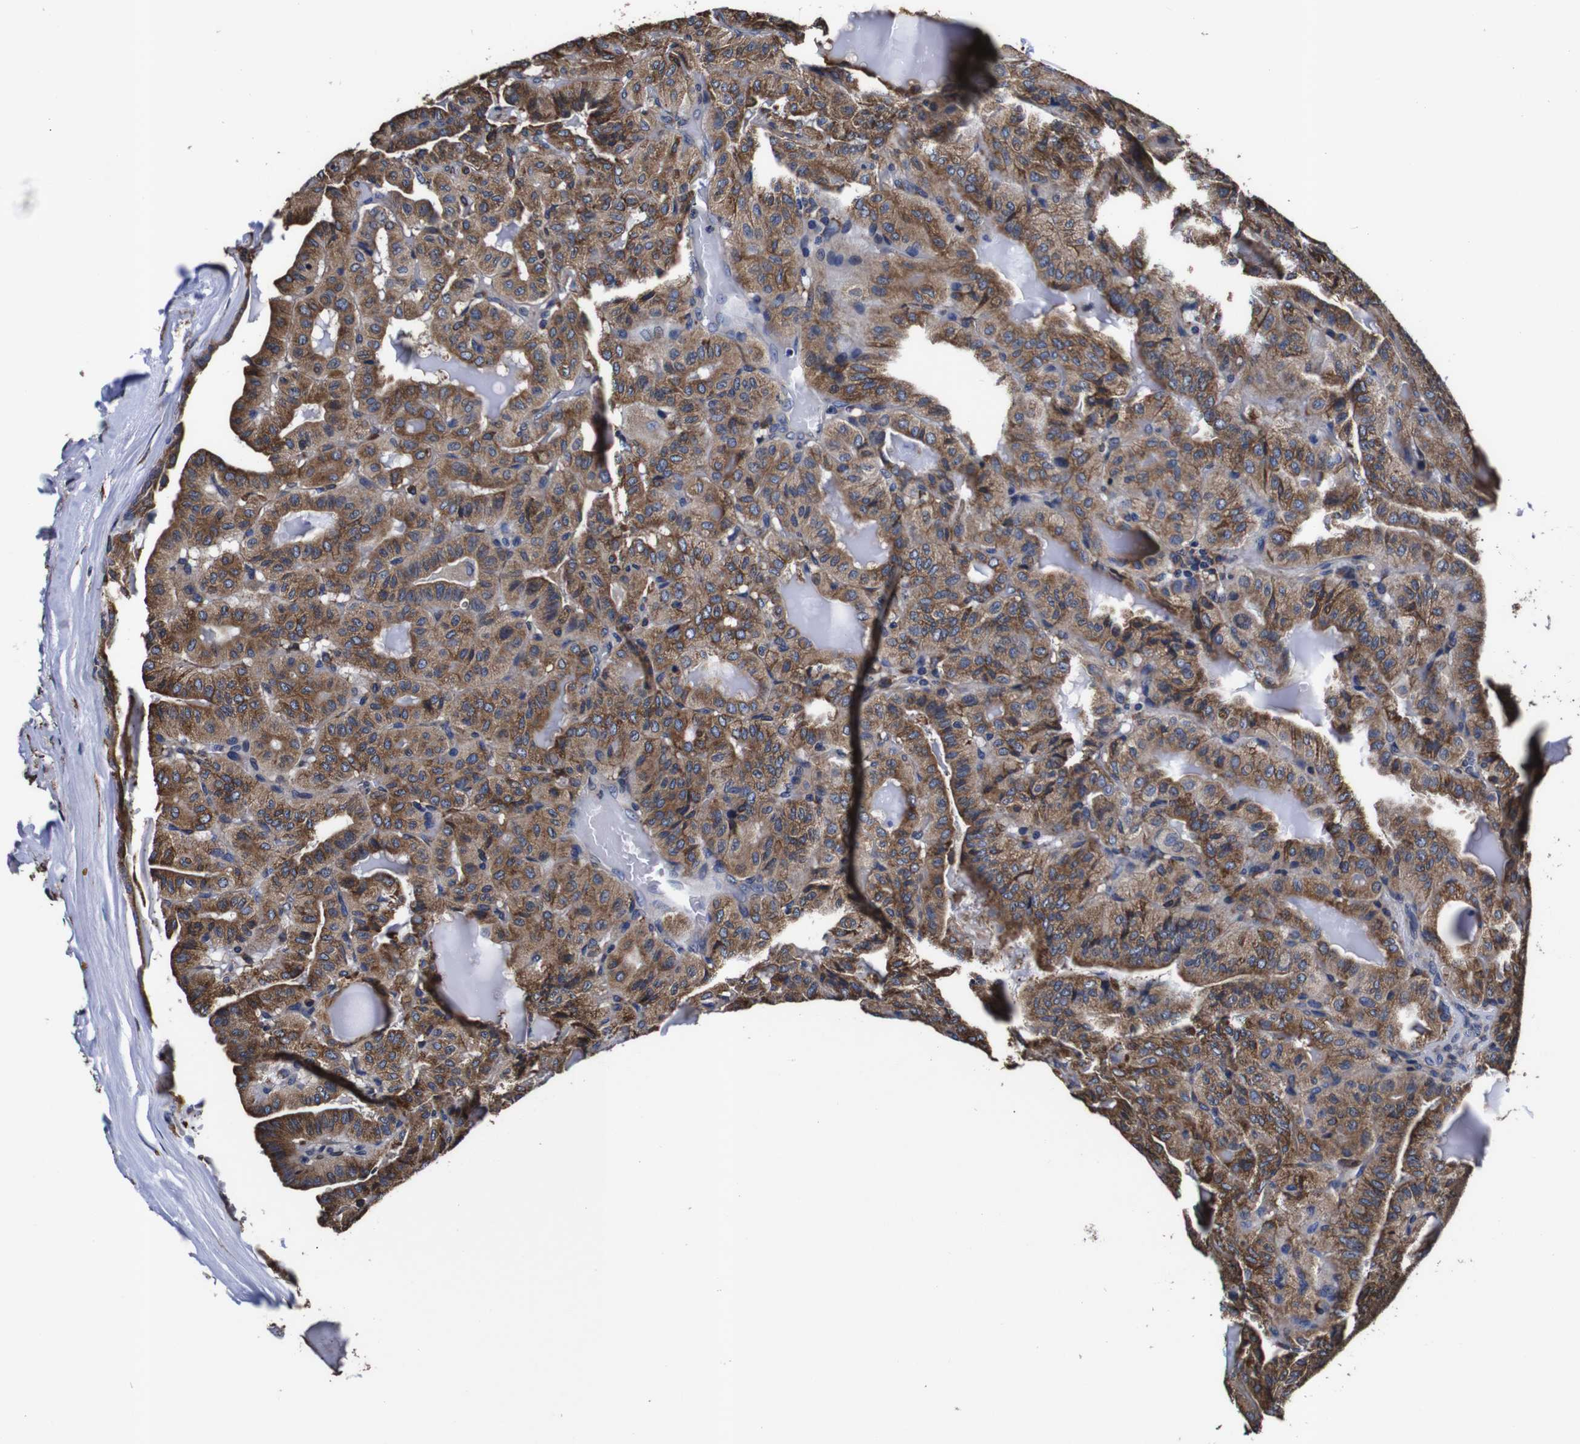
{"staining": {"intensity": "moderate", "quantity": ">75%", "location": "cytoplasmic/membranous"}, "tissue": "thyroid cancer", "cell_type": "Tumor cells", "image_type": "cancer", "snomed": [{"axis": "morphology", "description": "Papillary adenocarcinoma, NOS"}, {"axis": "topography", "description": "Thyroid gland"}], "caption": "High-magnification brightfield microscopy of thyroid papillary adenocarcinoma stained with DAB (brown) and counterstained with hematoxylin (blue). tumor cells exhibit moderate cytoplasmic/membranous positivity is identified in about>75% of cells.", "gene": "PPIB", "patient": {"sex": "male", "age": 77}}